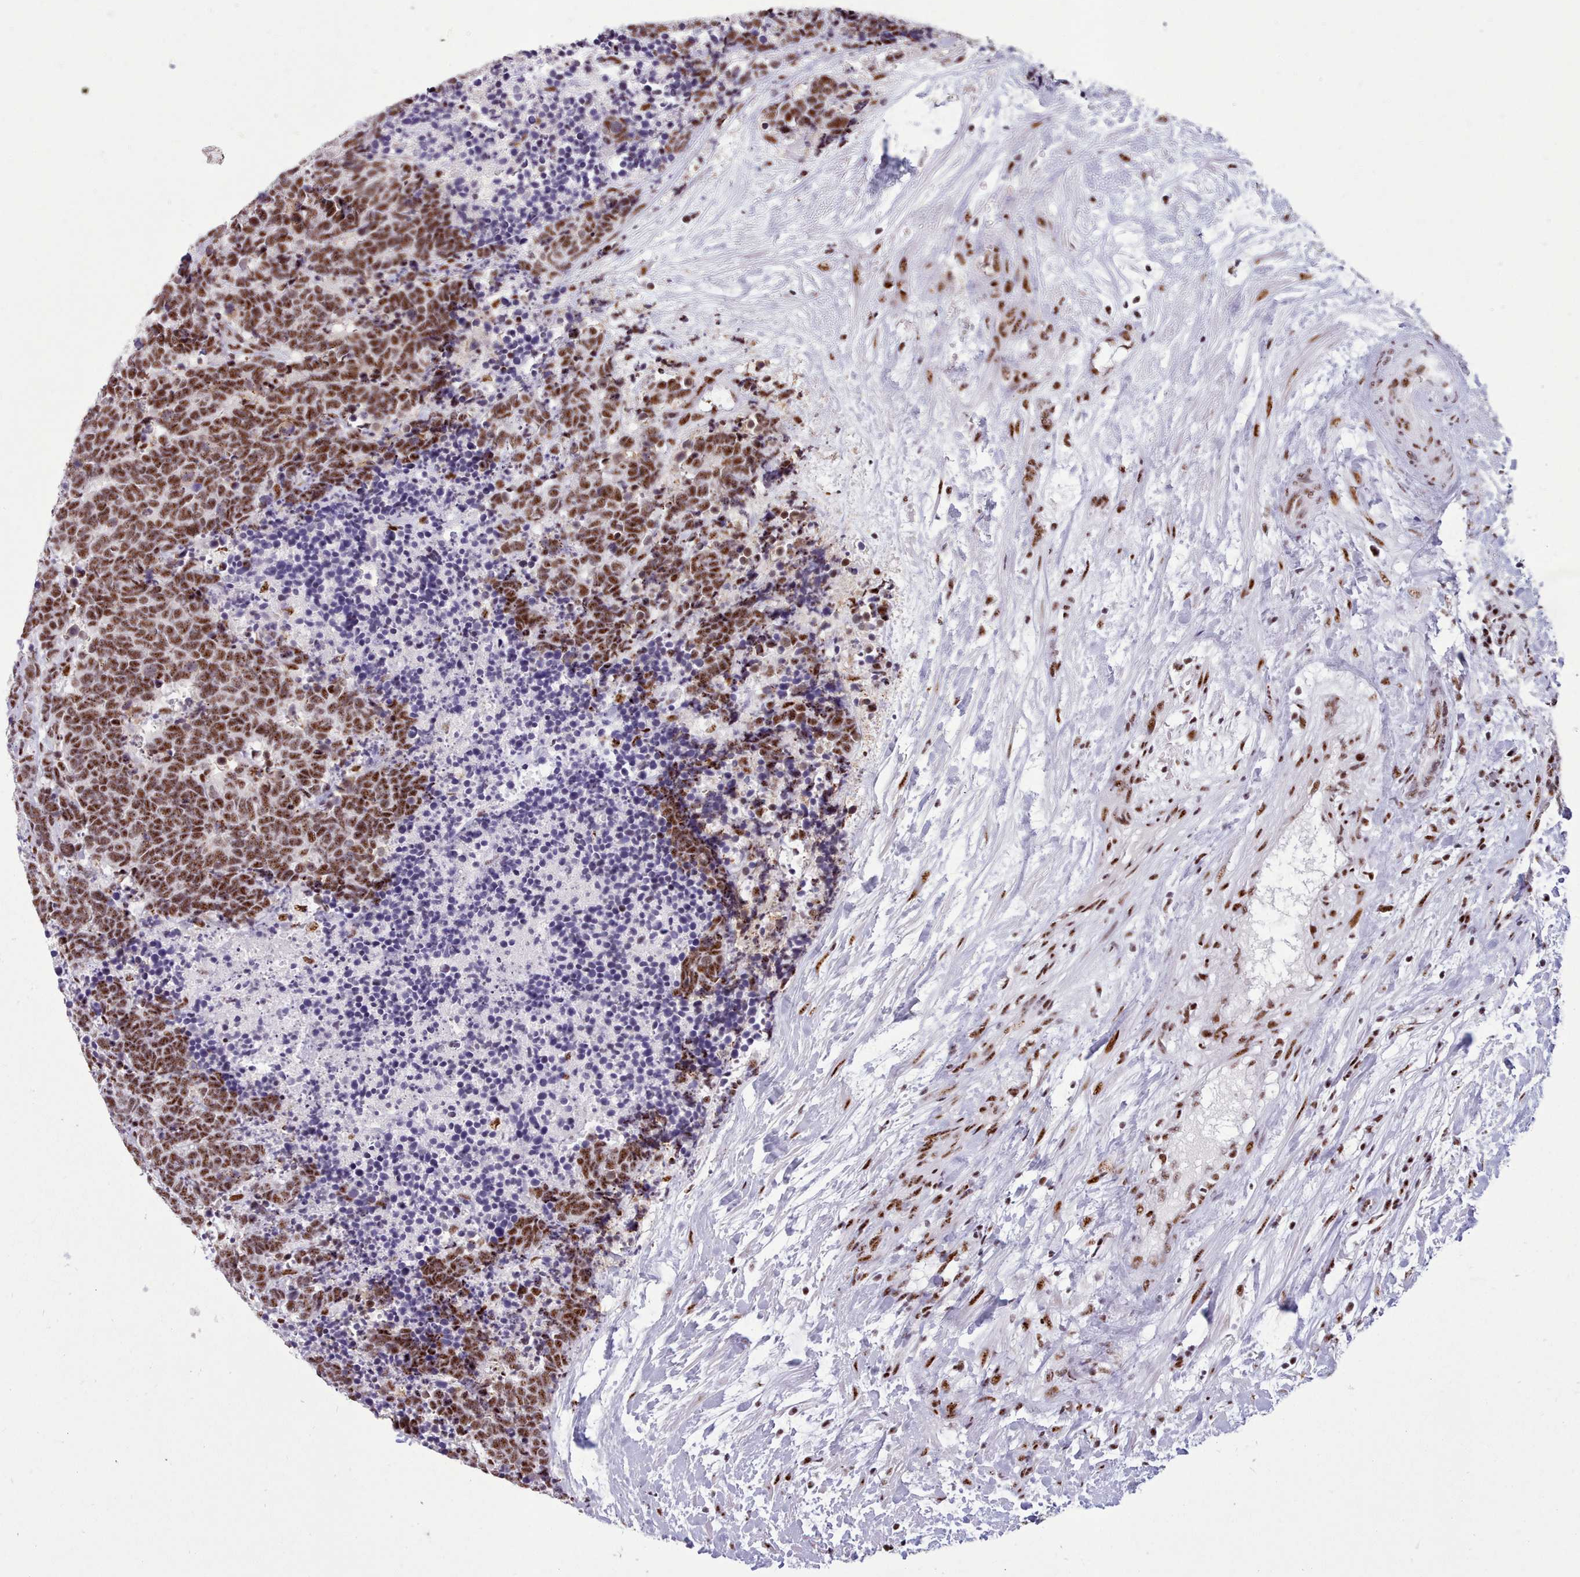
{"staining": {"intensity": "moderate", "quantity": ">75%", "location": "nuclear"}, "tissue": "carcinoid", "cell_type": "Tumor cells", "image_type": "cancer", "snomed": [{"axis": "morphology", "description": "Carcinoma, NOS"}, {"axis": "morphology", "description": "Carcinoid, malignant, NOS"}, {"axis": "topography", "description": "Prostate"}], "caption": "There is medium levels of moderate nuclear staining in tumor cells of carcinoma, as demonstrated by immunohistochemical staining (brown color).", "gene": "TMEM35B", "patient": {"sex": "male", "age": 57}}